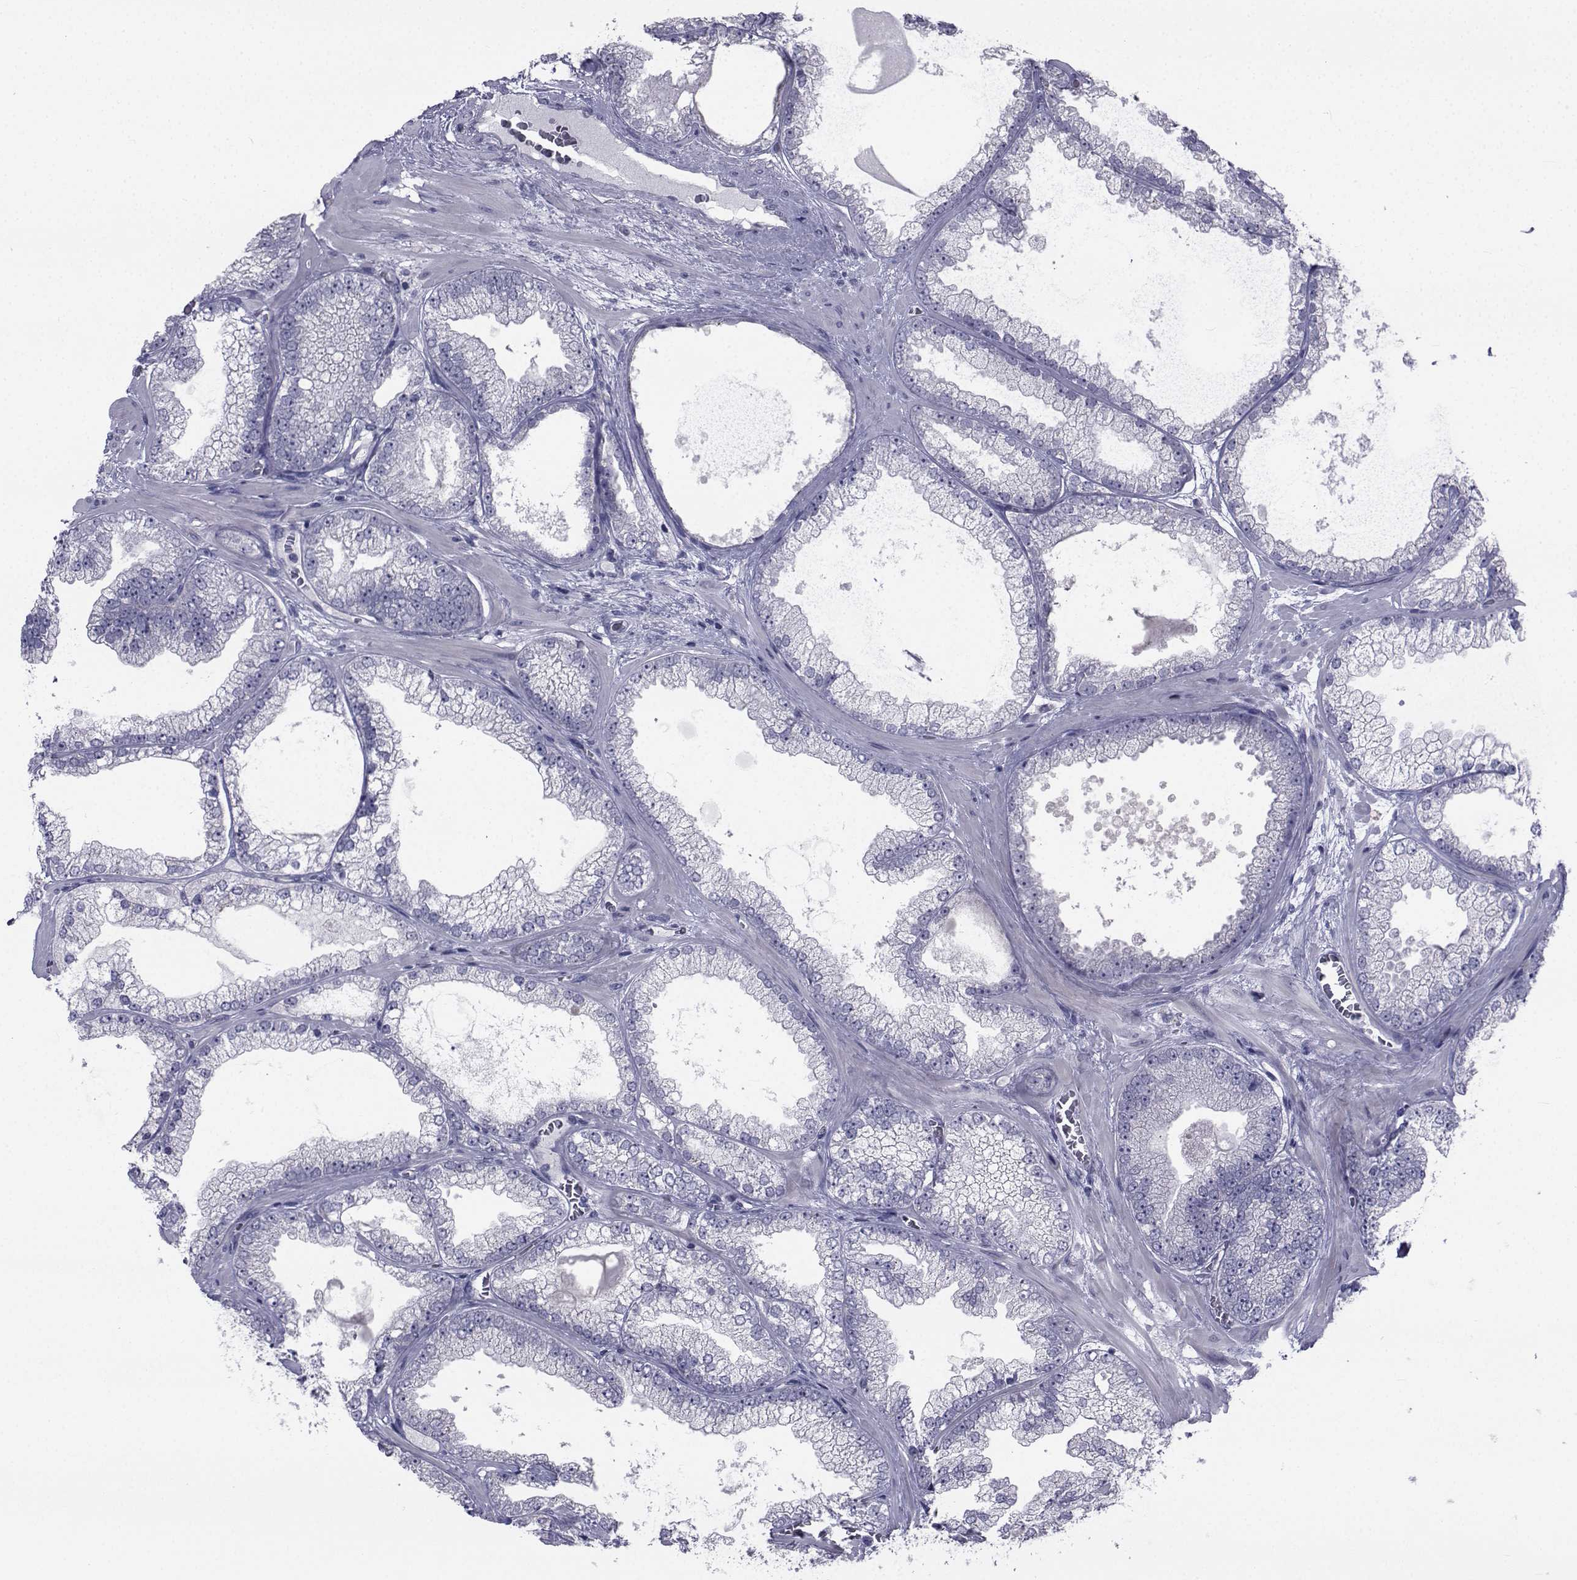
{"staining": {"intensity": "negative", "quantity": "none", "location": "none"}, "tissue": "prostate cancer", "cell_type": "Tumor cells", "image_type": "cancer", "snomed": [{"axis": "morphology", "description": "Adenocarcinoma, Low grade"}, {"axis": "topography", "description": "Prostate"}], "caption": "Immunohistochemical staining of human prostate cancer (low-grade adenocarcinoma) demonstrates no significant expression in tumor cells.", "gene": "CHRNA1", "patient": {"sex": "male", "age": 57}}